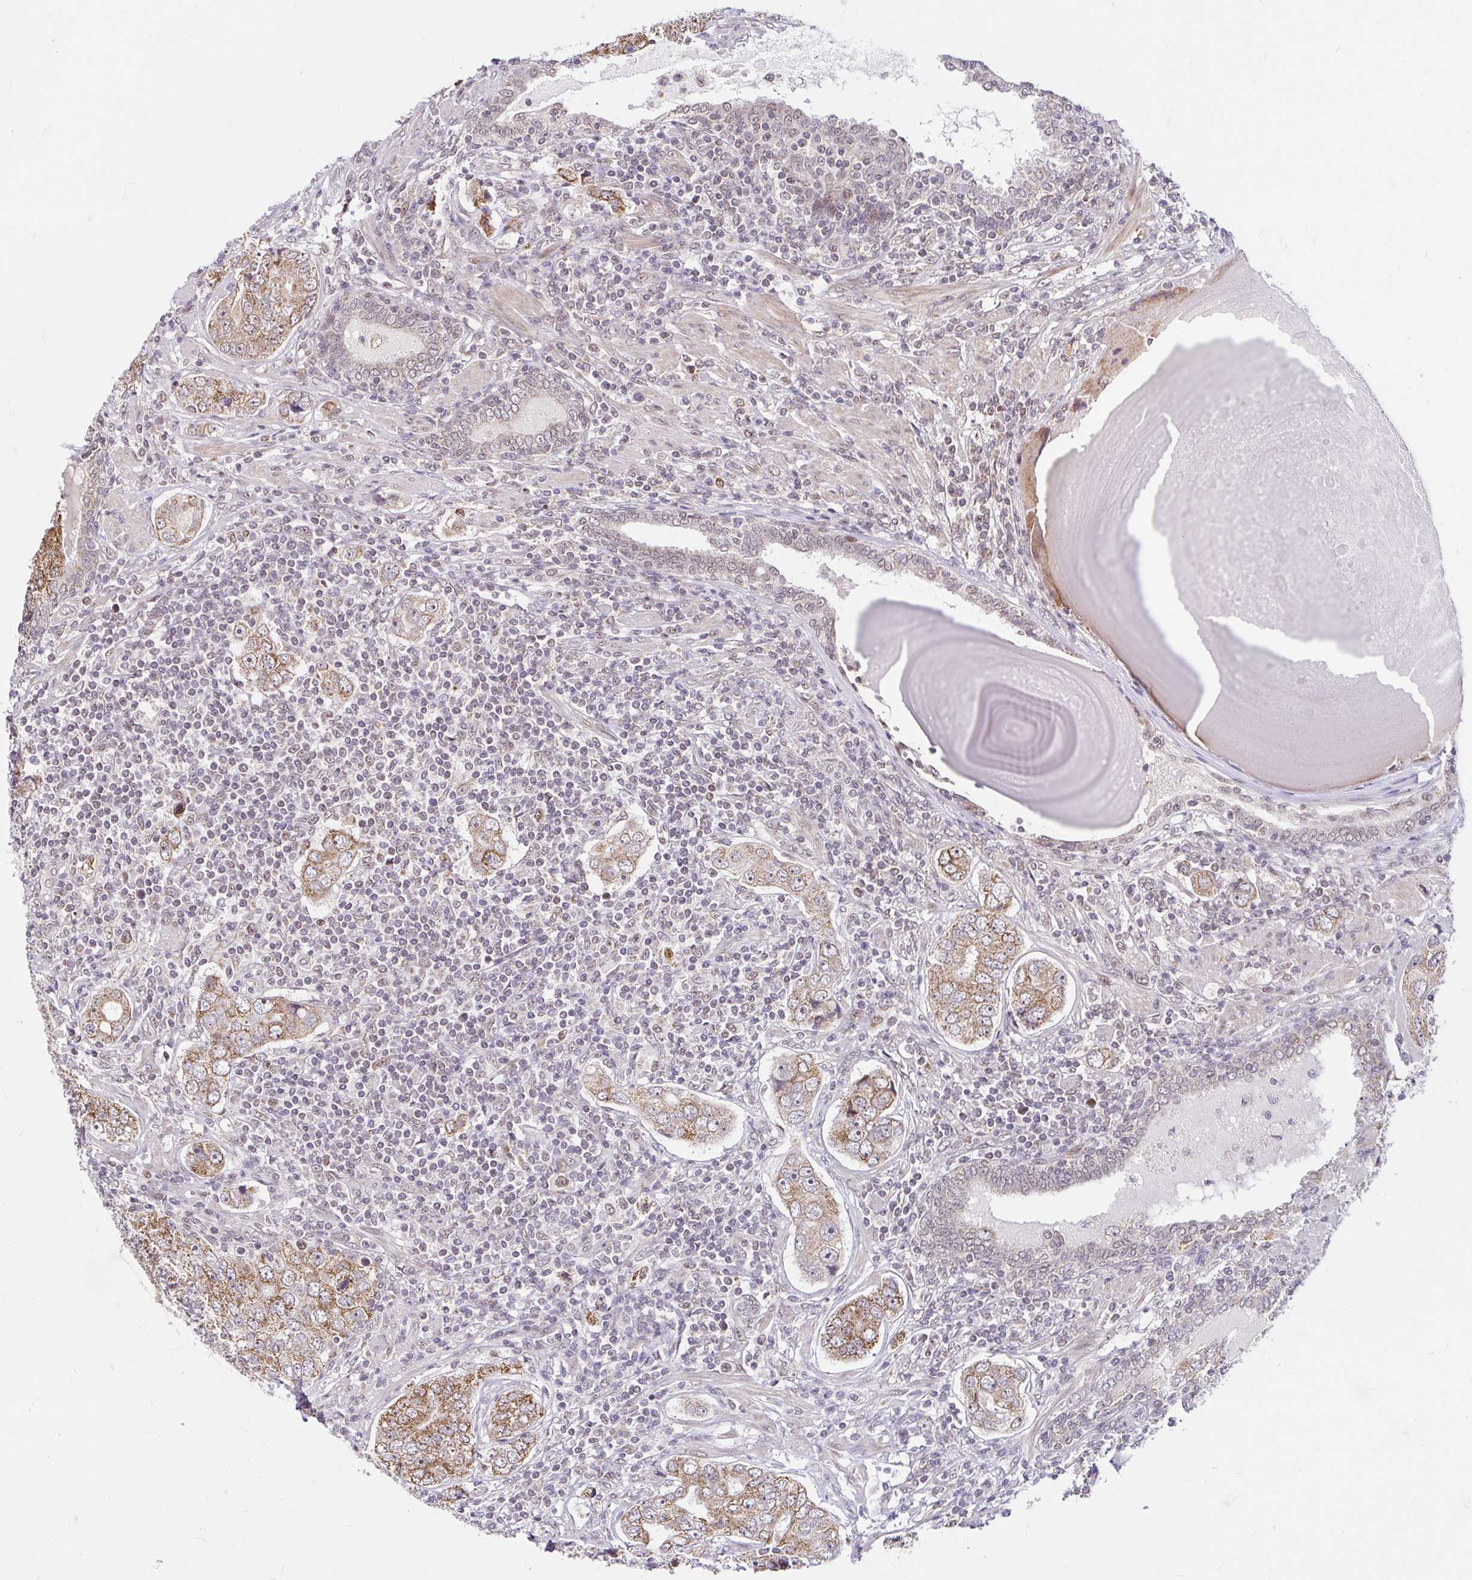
{"staining": {"intensity": "moderate", "quantity": ">75%", "location": "cytoplasmic/membranous"}, "tissue": "prostate cancer", "cell_type": "Tumor cells", "image_type": "cancer", "snomed": [{"axis": "morphology", "description": "Adenocarcinoma, High grade"}, {"axis": "topography", "description": "Prostate"}], "caption": "Prostate cancer (adenocarcinoma (high-grade)) stained for a protein (brown) shows moderate cytoplasmic/membranous positive expression in about >75% of tumor cells.", "gene": "TIMM50", "patient": {"sex": "male", "age": 60}}